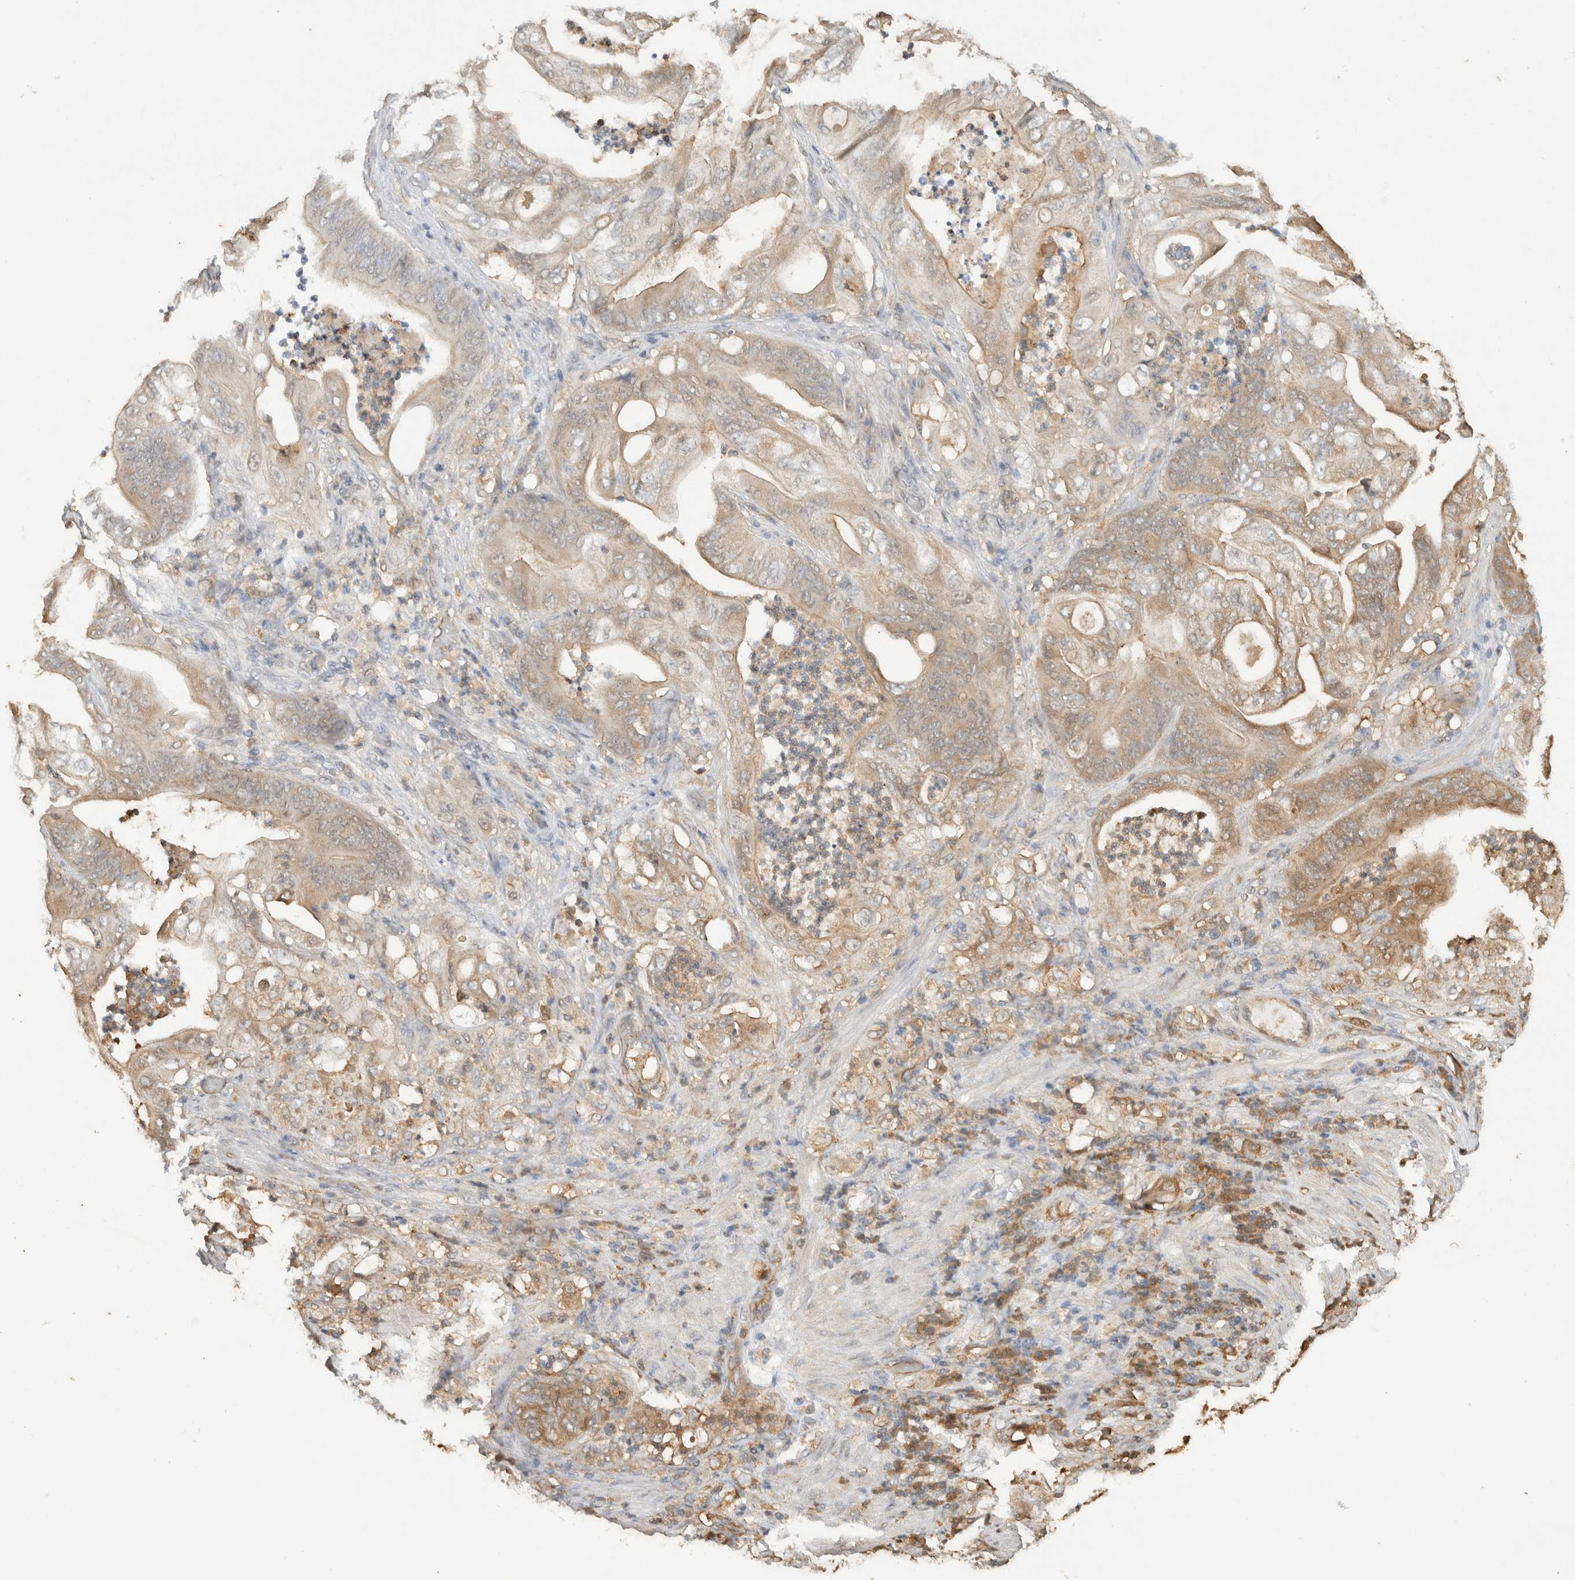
{"staining": {"intensity": "moderate", "quantity": ">75%", "location": "cytoplasmic/membranous"}, "tissue": "stomach cancer", "cell_type": "Tumor cells", "image_type": "cancer", "snomed": [{"axis": "morphology", "description": "Adenocarcinoma, NOS"}, {"axis": "topography", "description": "Stomach"}], "caption": "IHC photomicrograph of stomach cancer stained for a protein (brown), which demonstrates medium levels of moderate cytoplasmic/membranous staining in approximately >75% of tumor cells.", "gene": "YWHAH", "patient": {"sex": "female", "age": 73}}